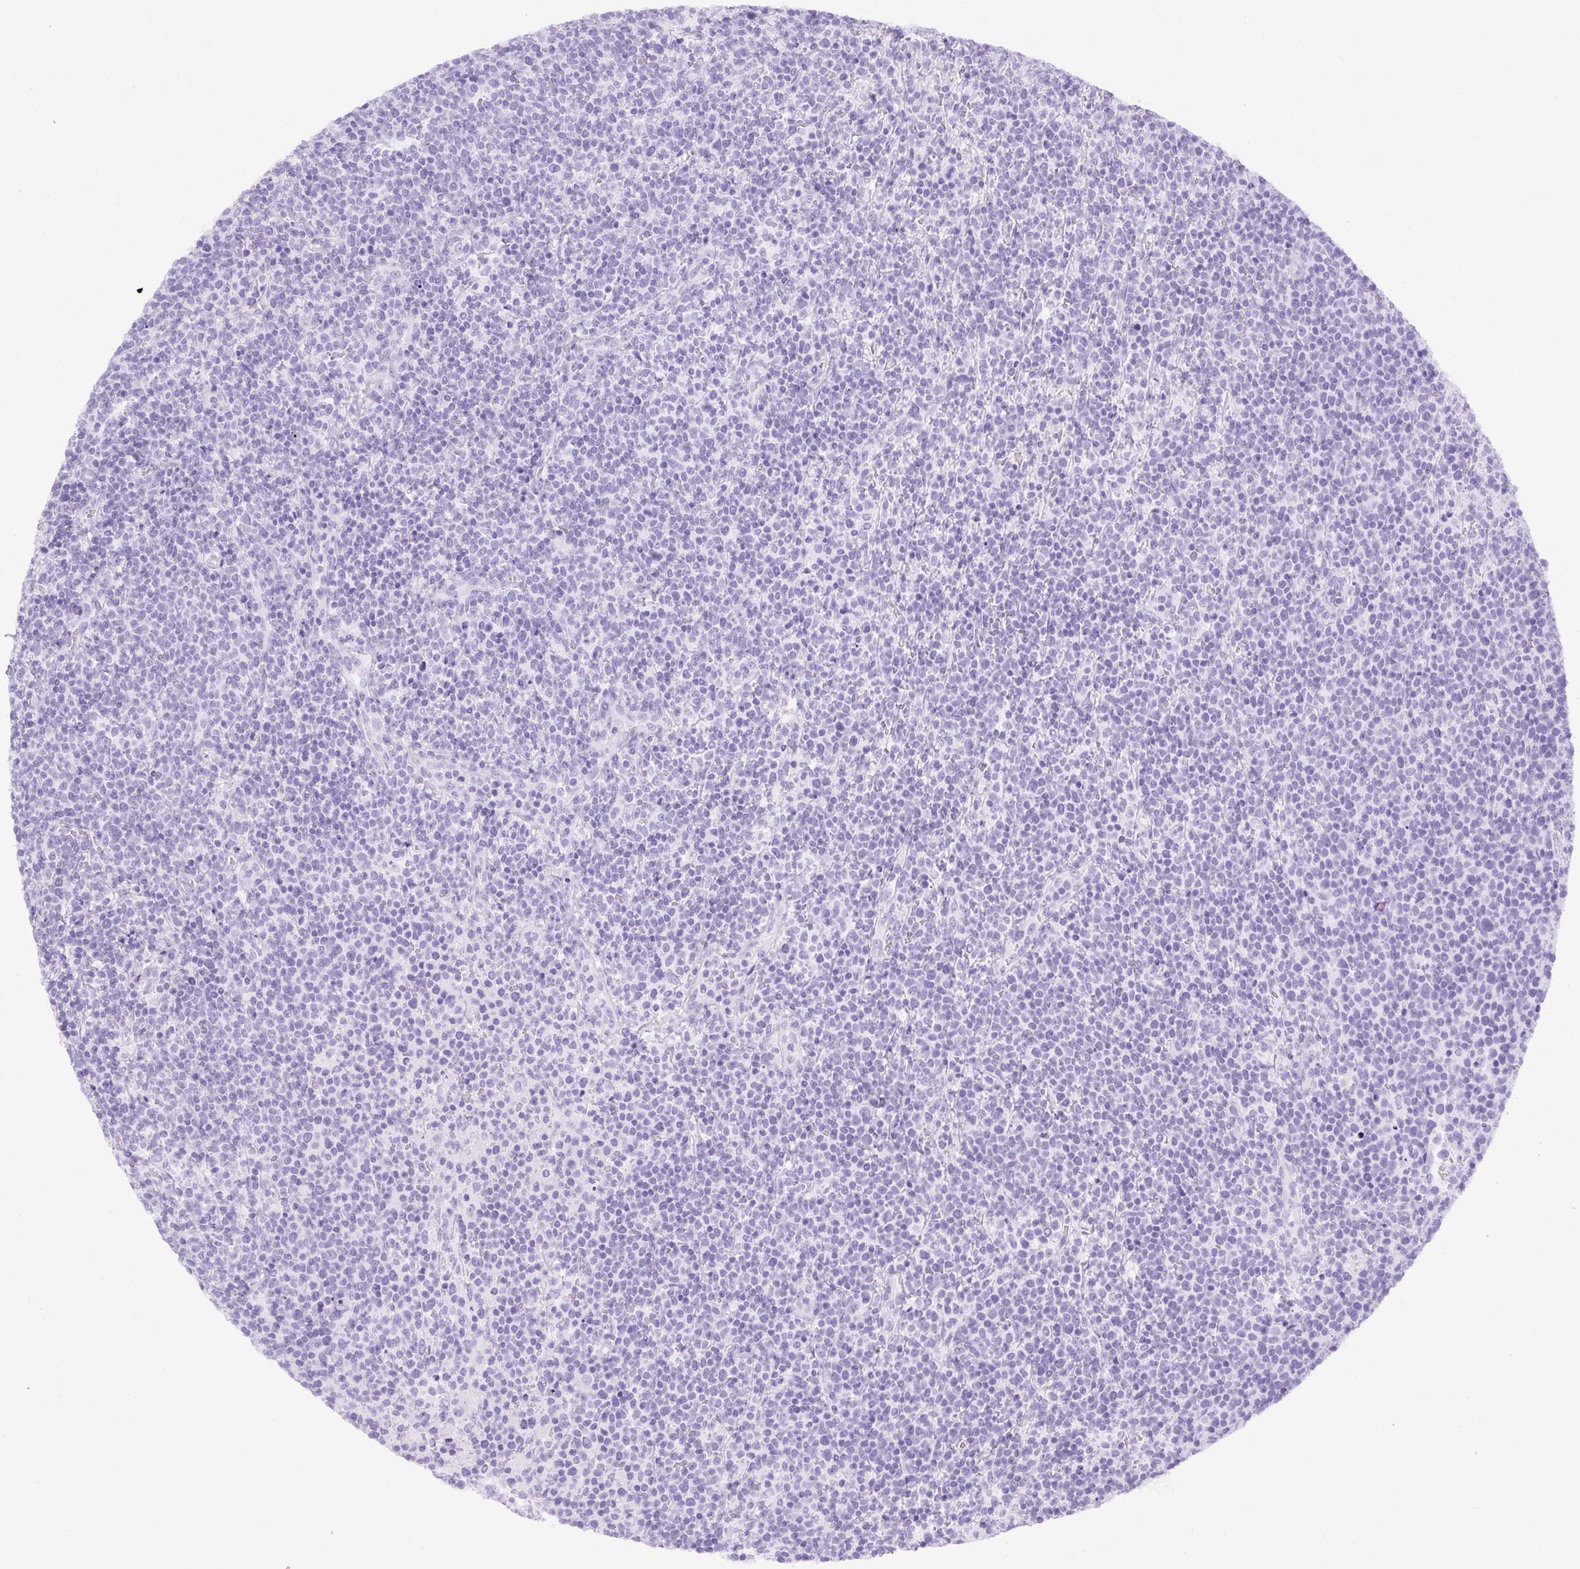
{"staining": {"intensity": "negative", "quantity": "none", "location": "none"}, "tissue": "lymphoma", "cell_type": "Tumor cells", "image_type": "cancer", "snomed": [{"axis": "morphology", "description": "Malignant lymphoma, non-Hodgkin's type, High grade"}, {"axis": "topography", "description": "Lymph node"}], "caption": "An immunohistochemistry image of high-grade malignant lymphoma, non-Hodgkin's type is shown. There is no staining in tumor cells of high-grade malignant lymphoma, non-Hodgkin's type.", "gene": "VWA7", "patient": {"sex": "male", "age": 61}}